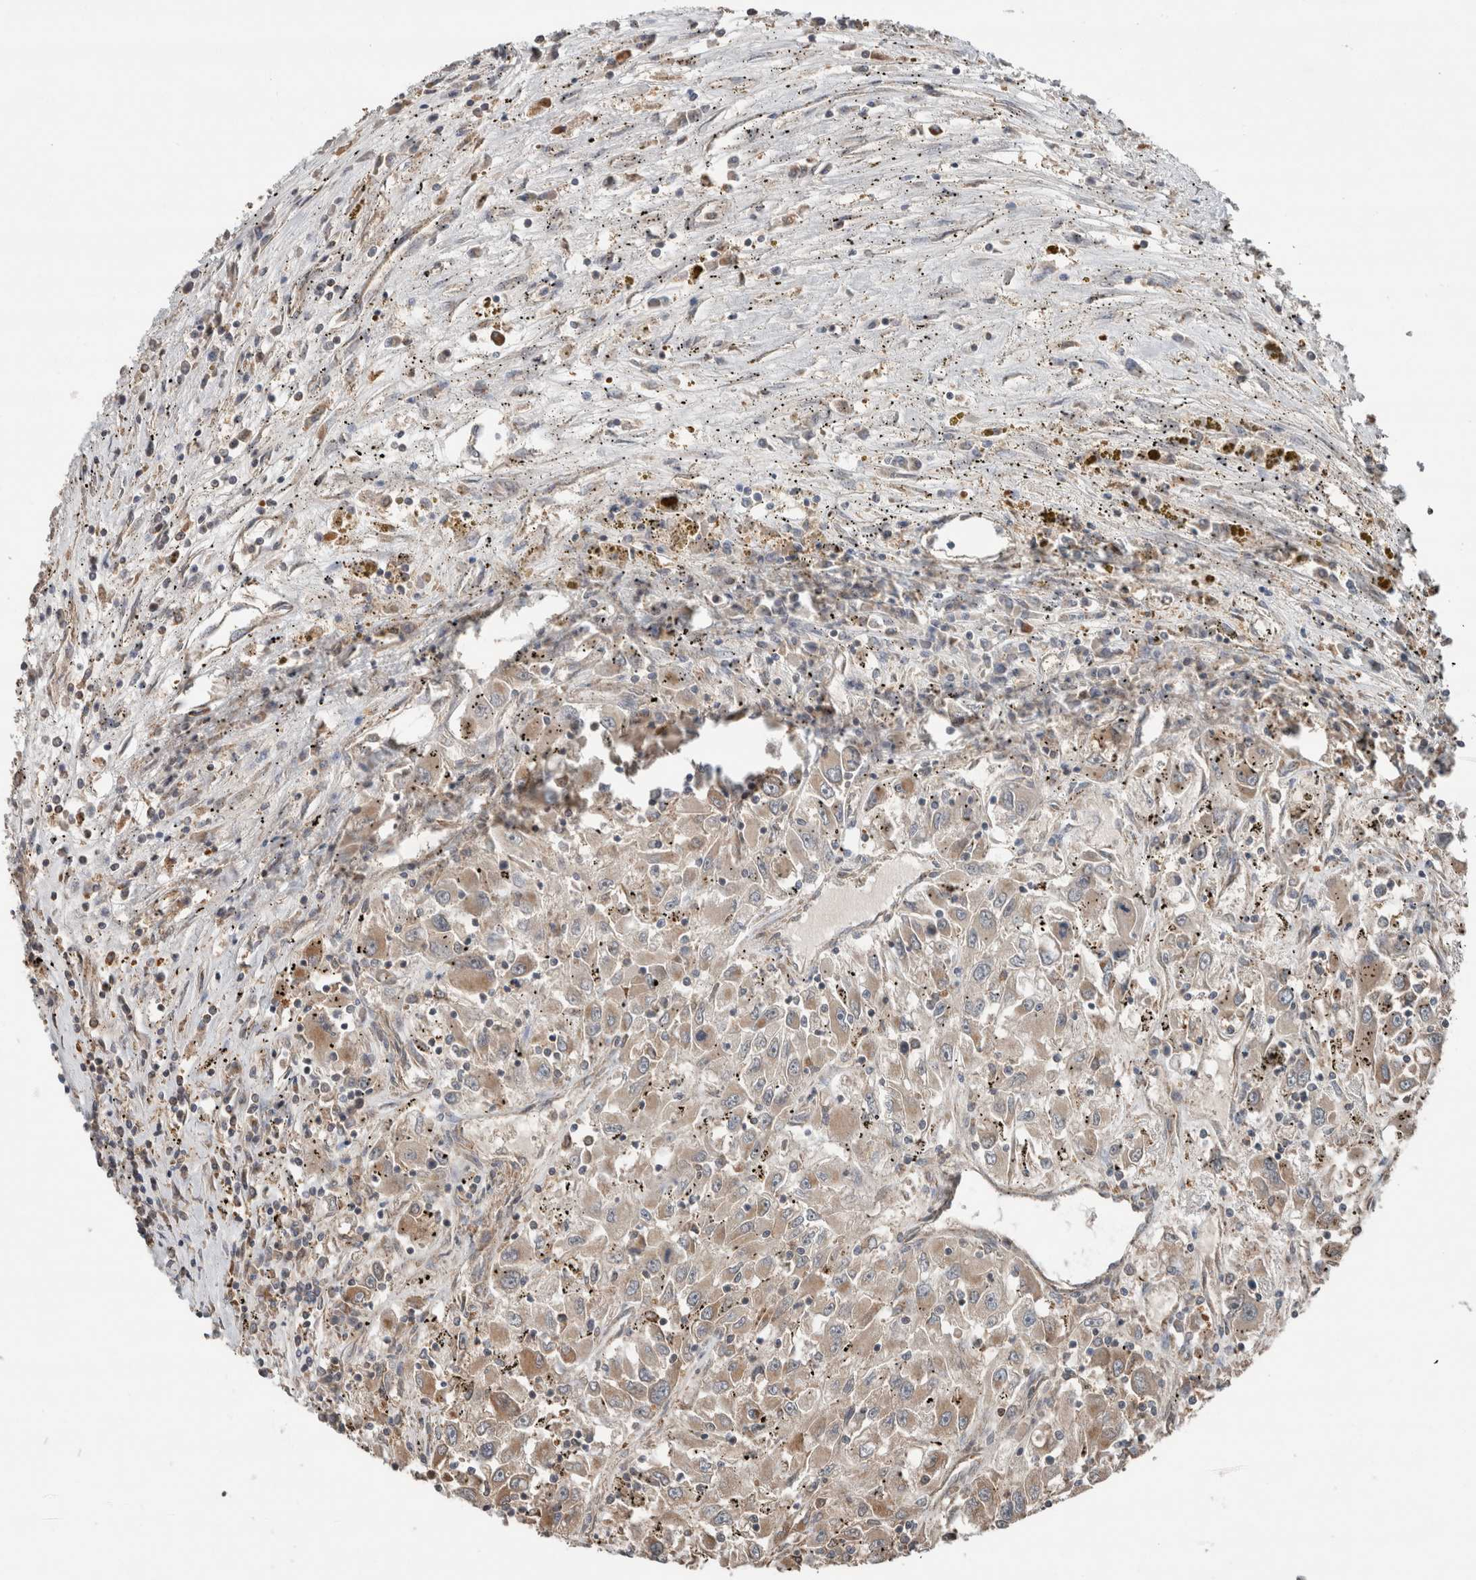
{"staining": {"intensity": "moderate", "quantity": "25%-75%", "location": "cytoplasmic/membranous"}, "tissue": "renal cancer", "cell_type": "Tumor cells", "image_type": "cancer", "snomed": [{"axis": "morphology", "description": "Adenocarcinoma, NOS"}, {"axis": "topography", "description": "Kidney"}], "caption": "This photomicrograph shows renal cancer (adenocarcinoma) stained with immunohistochemistry to label a protein in brown. The cytoplasmic/membranous of tumor cells show moderate positivity for the protein. Nuclei are counter-stained blue.", "gene": "KLK14", "patient": {"sex": "female", "age": 52}}